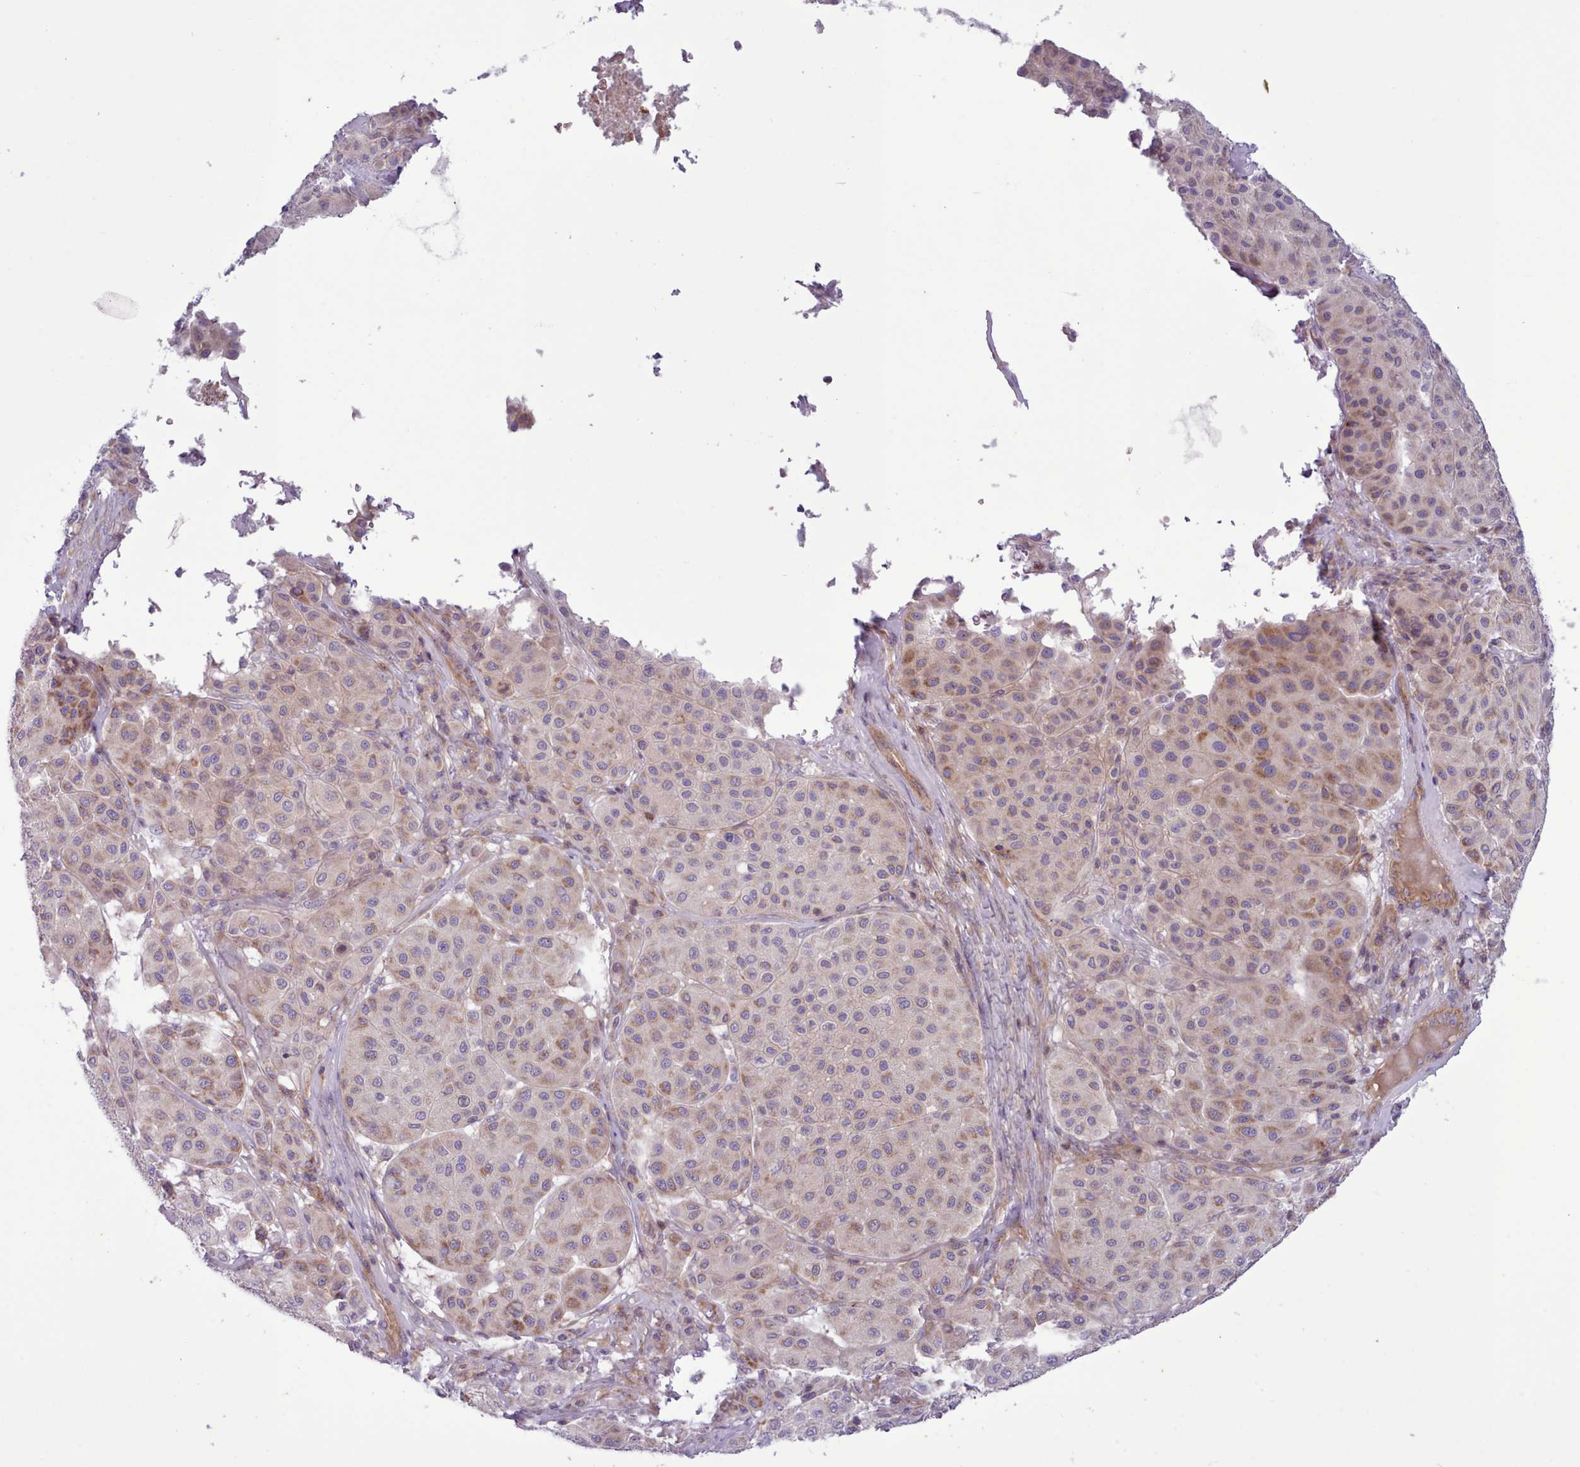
{"staining": {"intensity": "moderate", "quantity": "<25%", "location": "cytoplasmic/membranous"}, "tissue": "melanoma", "cell_type": "Tumor cells", "image_type": "cancer", "snomed": [{"axis": "morphology", "description": "Malignant melanoma, Metastatic site"}, {"axis": "topography", "description": "Smooth muscle"}], "caption": "Immunohistochemical staining of human melanoma shows low levels of moderate cytoplasmic/membranous protein expression in about <25% of tumor cells.", "gene": "TENT4B", "patient": {"sex": "male", "age": 41}}